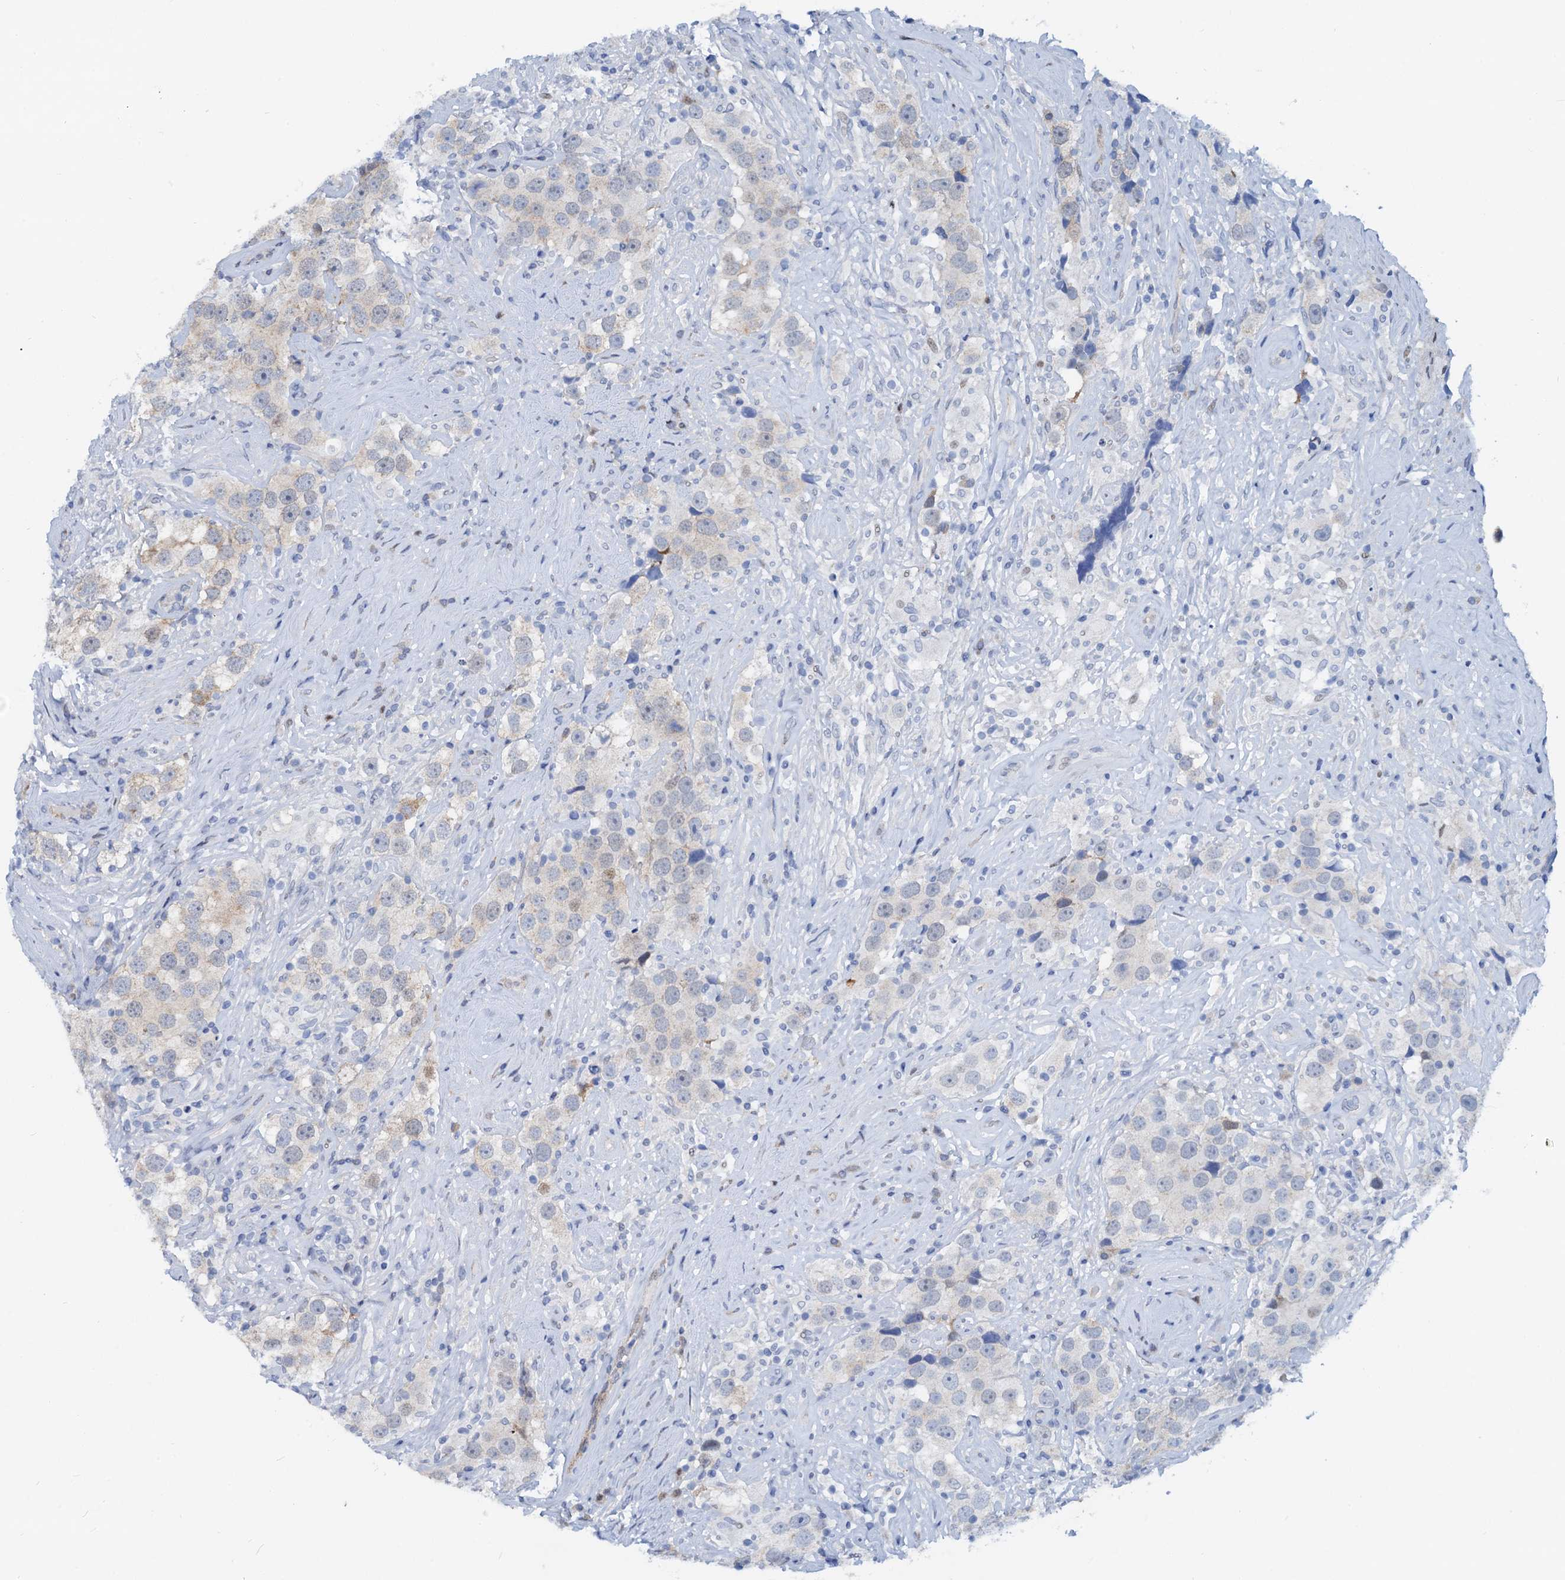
{"staining": {"intensity": "moderate", "quantity": "<25%", "location": "cytoplasmic/membranous"}, "tissue": "testis cancer", "cell_type": "Tumor cells", "image_type": "cancer", "snomed": [{"axis": "morphology", "description": "Seminoma, NOS"}, {"axis": "topography", "description": "Testis"}], "caption": "A brown stain labels moderate cytoplasmic/membranous staining of a protein in human testis cancer (seminoma) tumor cells. The protein is shown in brown color, while the nuclei are stained blue.", "gene": "PTGES3", "patient": {"sex": "male", "age": 49}}